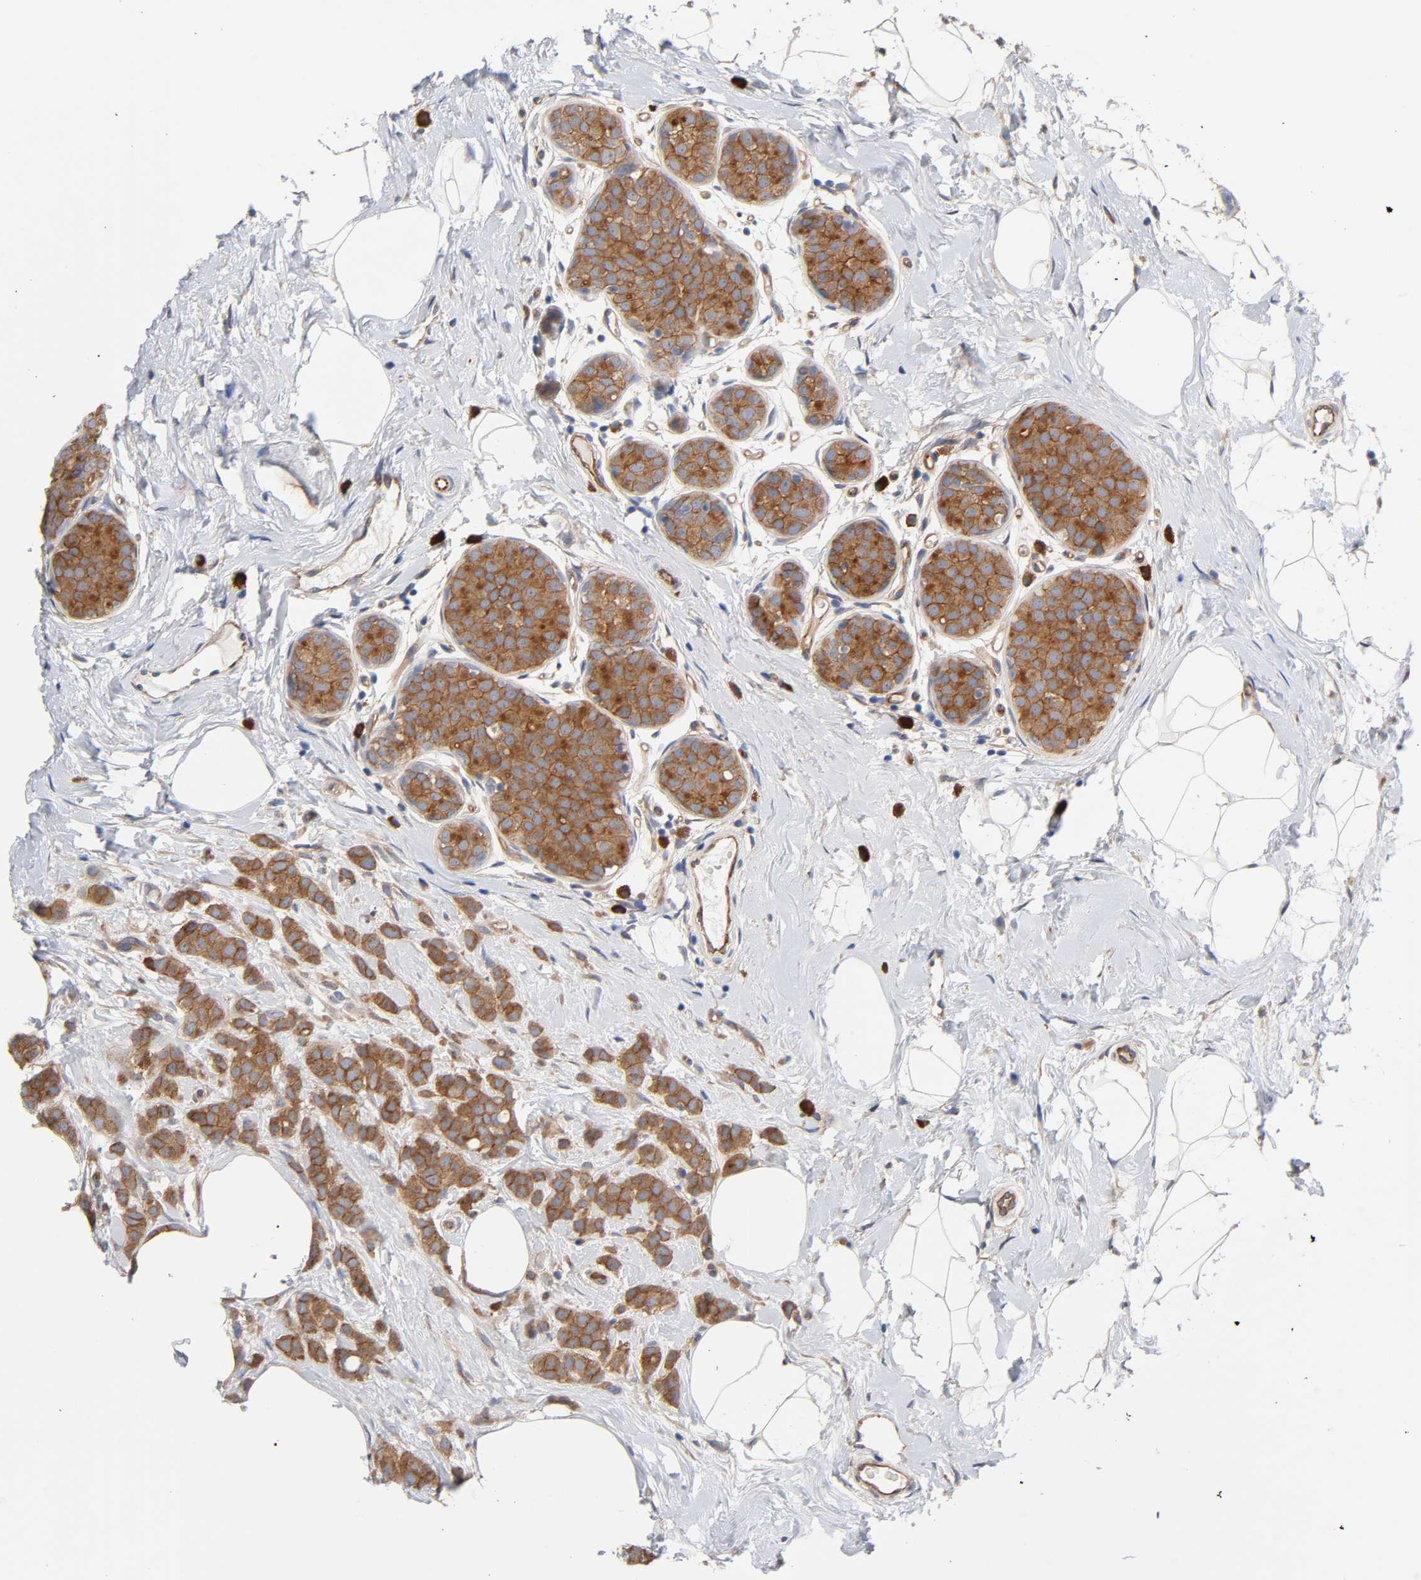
{"staining": {"intensity": "strong", "quantity": ">75%", "location": "cytoplasmic/membranous"}, "tissue": "breast cancer", "cell_type": "Tumor cells", "image_type": "cancer", "snomed": [{"axis": "morphology", "description": "Lobular carcinoma, in situ"}, {"axis": "morphology", "description": "Lobular carcinoma"}, {"axis": "topography", "description": "Breast"}], "caption": "This histopathology image reveals breast cancer stained with immunohistochemistry to label a protein in brown. The cytoplasmic/membranous of tumor cells show strong positivity for the protein. Nuclei are counter-stained blue.", "gene": "RAB13", "patient": {"sex": "female", "age": 41}}